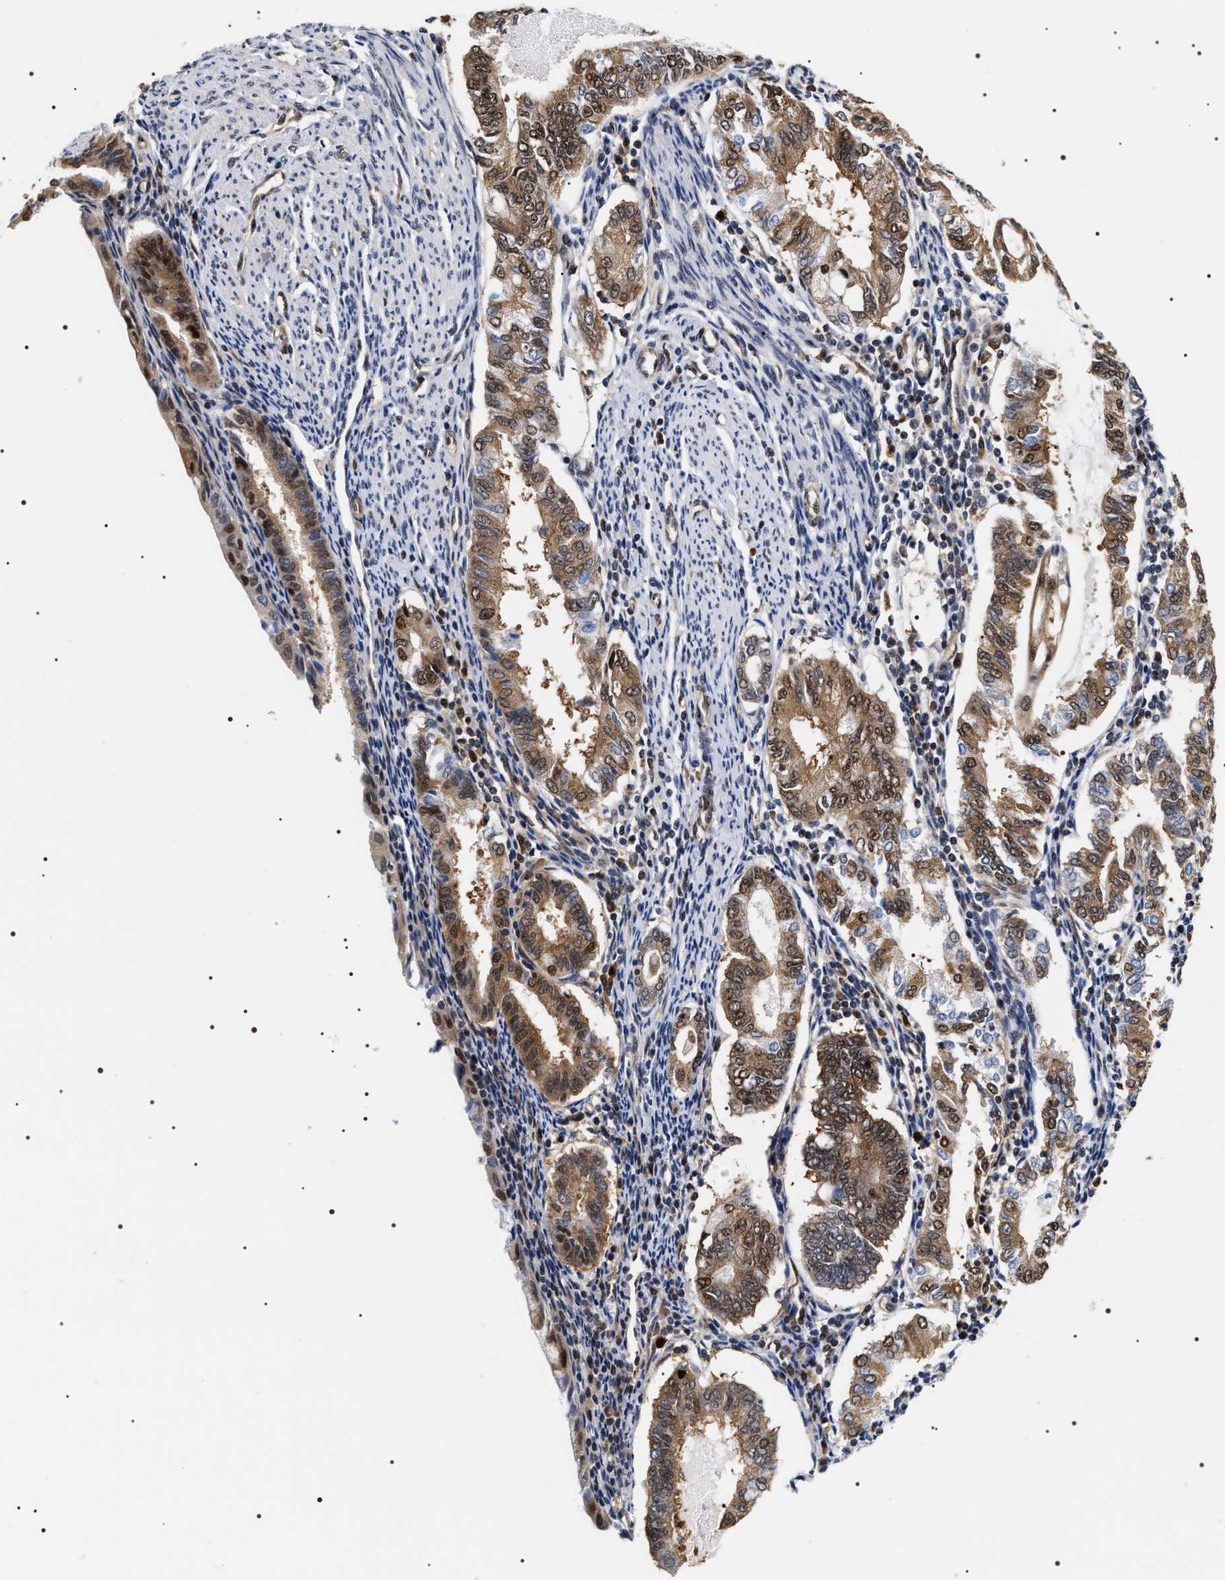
{"staining": {"intensity": "moderate", "quantity": ">75%", "location": "cytoplasmic/membranous,nuclear"}, "tissue": "endometrial cancer", "cell_type": "Tumor cells", "image_type": "cancer", "snomed": [{"axis": "morphology", "description": "Adenocarcinoma, NOS"}, {"axis": "topography", "description": "Endometrium"}], "caption": "Immunohistochemical staining of adenocarcinoma (endometrial) shows moderate cytoplasmic/membranous and nuclear protein positivity in about >75% of tumor cells.", "gene": "BAG6", "patient": {"sex": "female", "age": 86}}